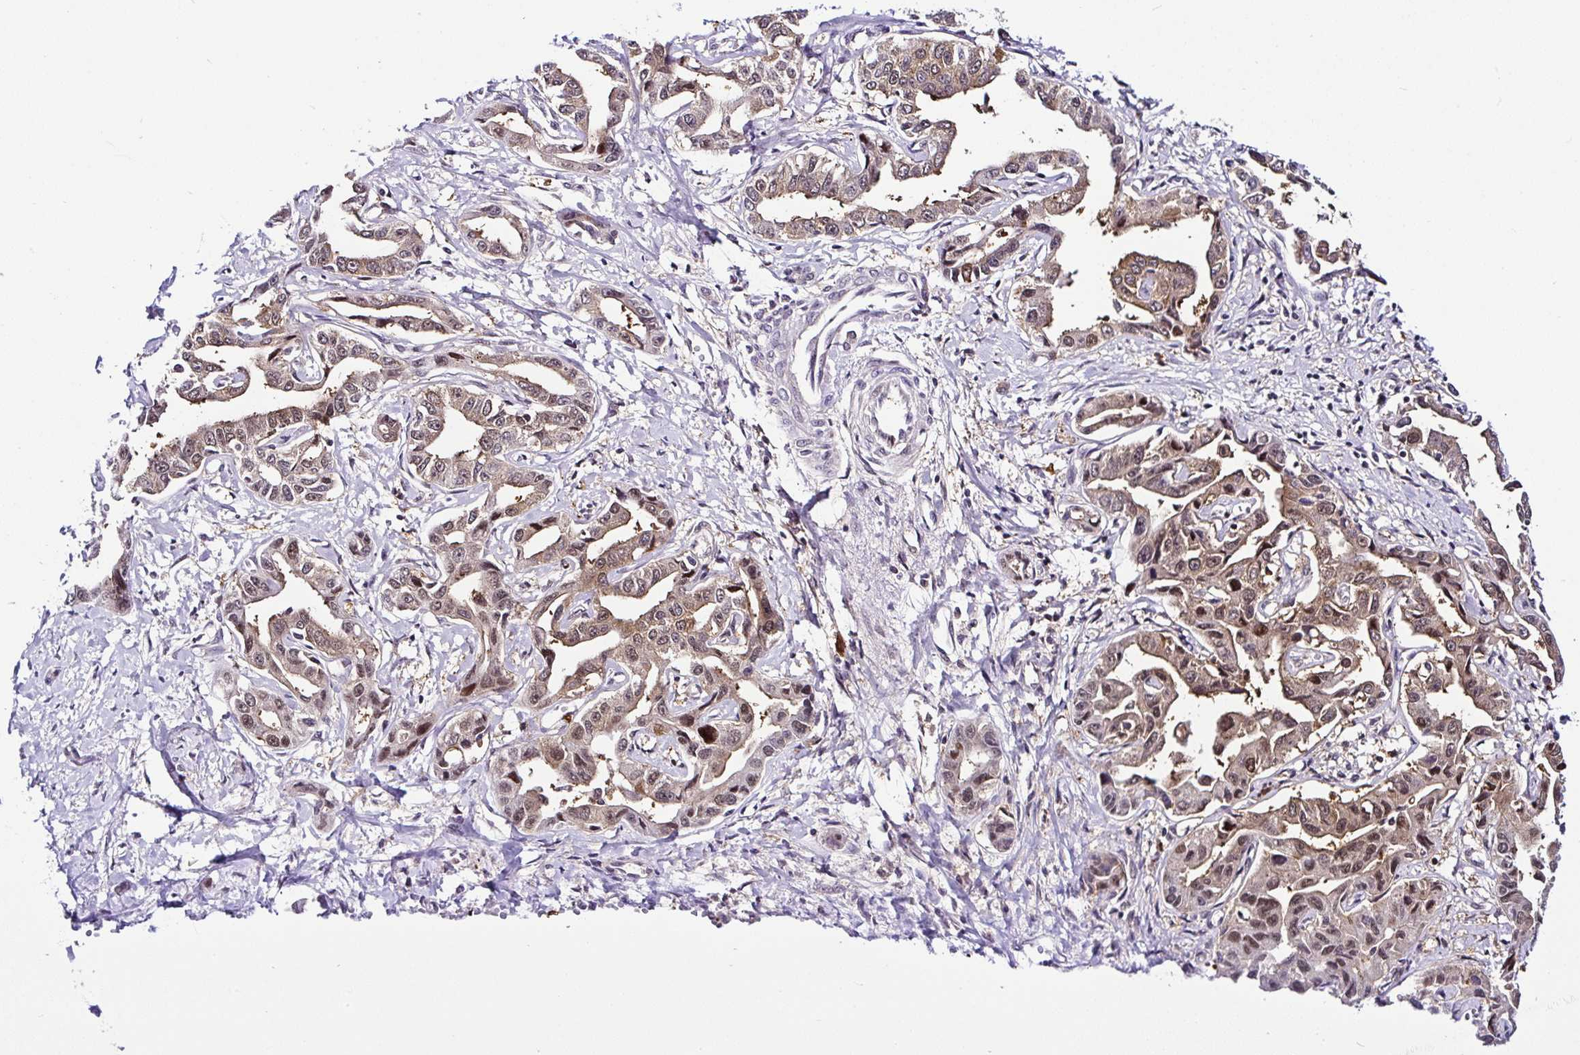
{"staining": {"intensity": "moderate", "quantity": "25%-75%", "location": "cytoplasmic/membranous,nuclear"}, "tissue": "liver cancer", "cell_type": "Tumor cells", "image_type": "cancer", "snomed": [{"axis": "morphology", "description": "Cholangiocarcinoma"}, {"axis": "topography", "description": "Liver"}], "caption": "Liver cancer stained with DAB (3,3'-diaminobenzidine) immunohistochemistry (IHC) reveals medium levels of moderate cytoplasmic/membranous and nuclear expression in about 25%-75% of tumor cells.", "gene": "PIN4", "patient": {"sex": "male", "age": 59}}